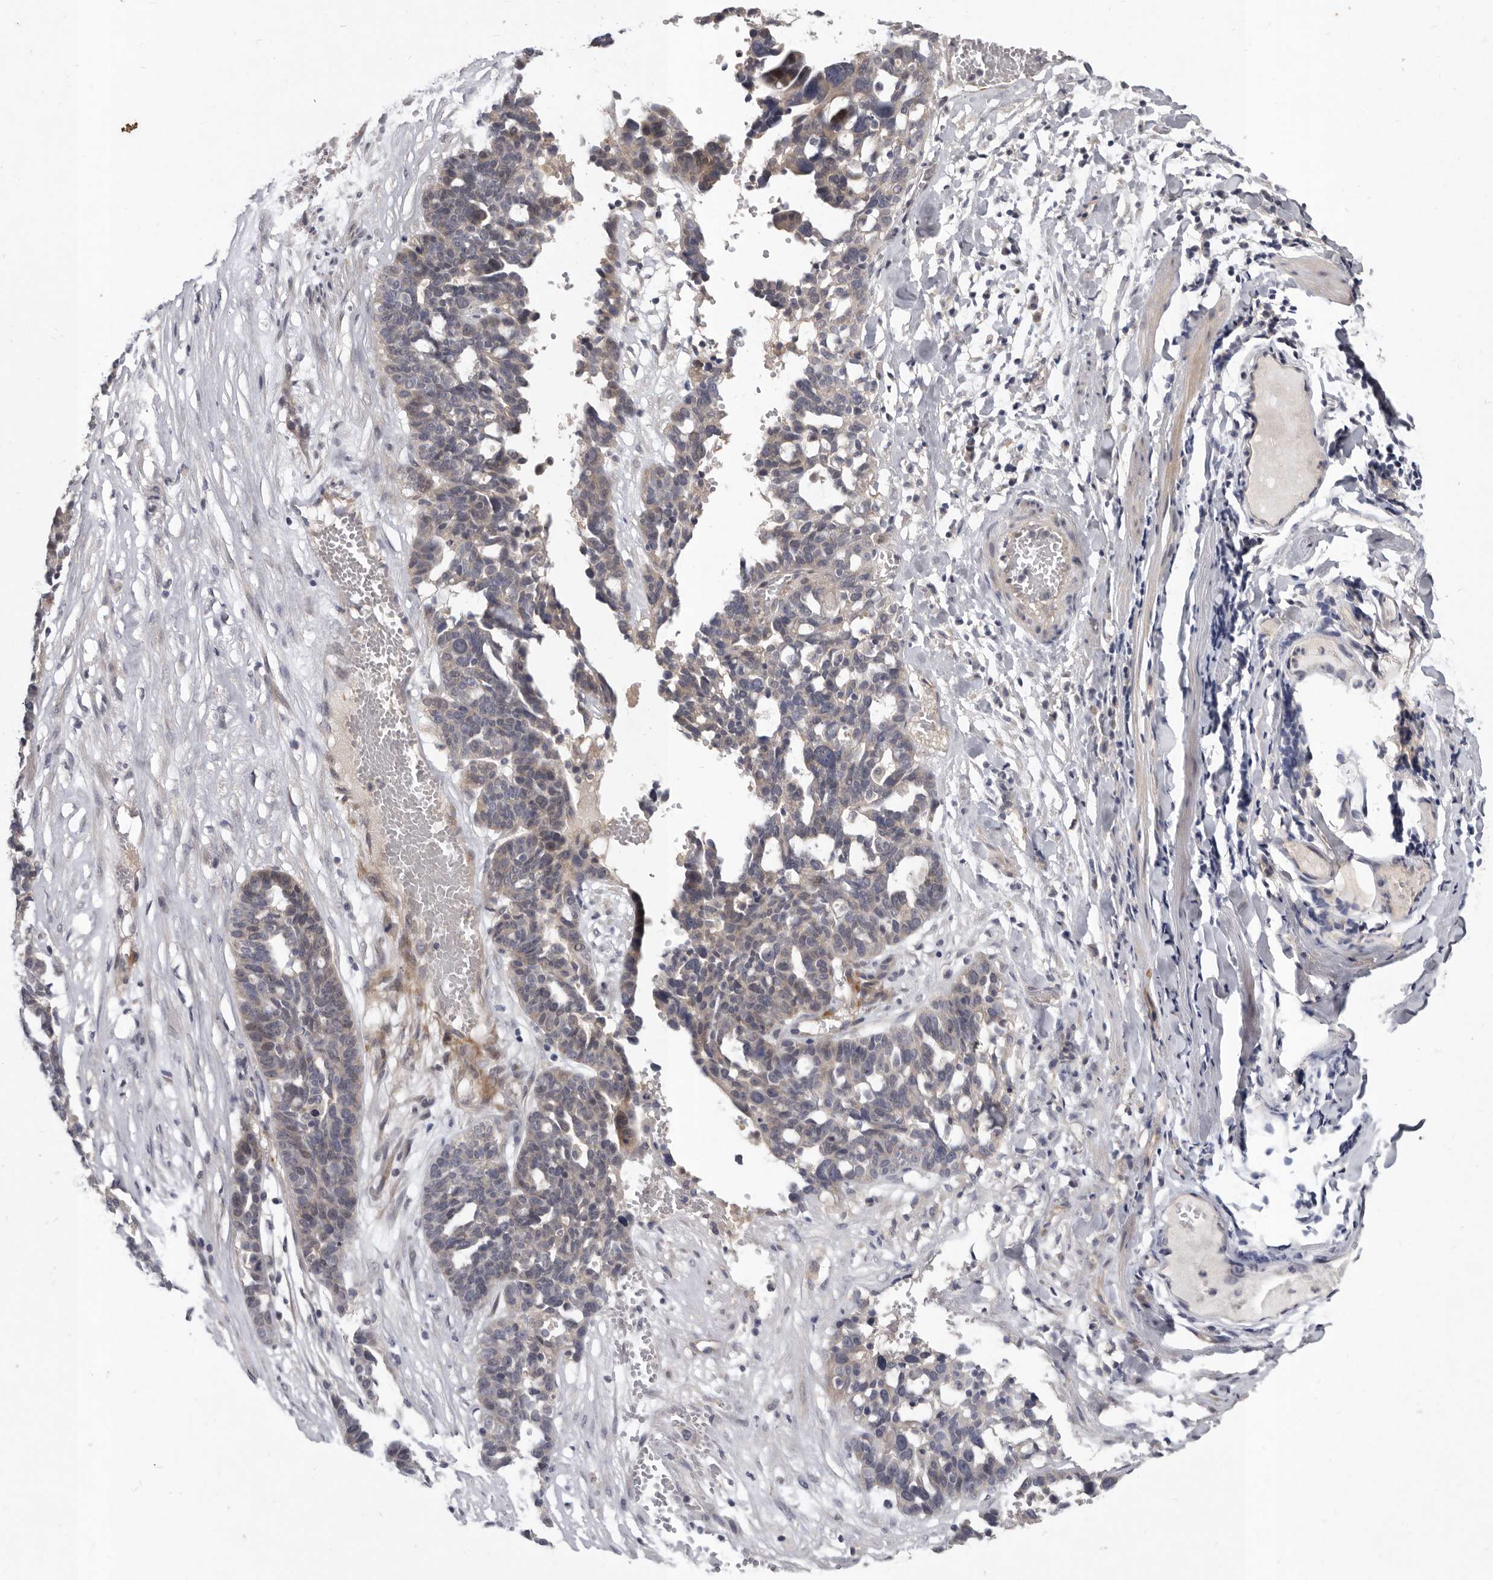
{"staining": {"intensity": "negative", "quantity": "none", "location": "none"}, "tissue": "ovarian cancer", "cell_type": "Tumor cells", "image_type": "cancer", "snomed": [{"axis": "morphology", "description": "Cystadenocarcinoma, serous, NOS"}, {"axis": "topography", "description": "Ovary"}], "caption": "Serous cystadenocarcinoma (ovarian) was stained to show a protein in brown. There is no significant staining in tumor cells. (Brightfield microscopy of DAB (3,3'-diaminobenzidine) immunohistochemistry (IHC) at high magnification).", "gene": "SLC22A1", "patient": {"sex": "female", "age": 59}}